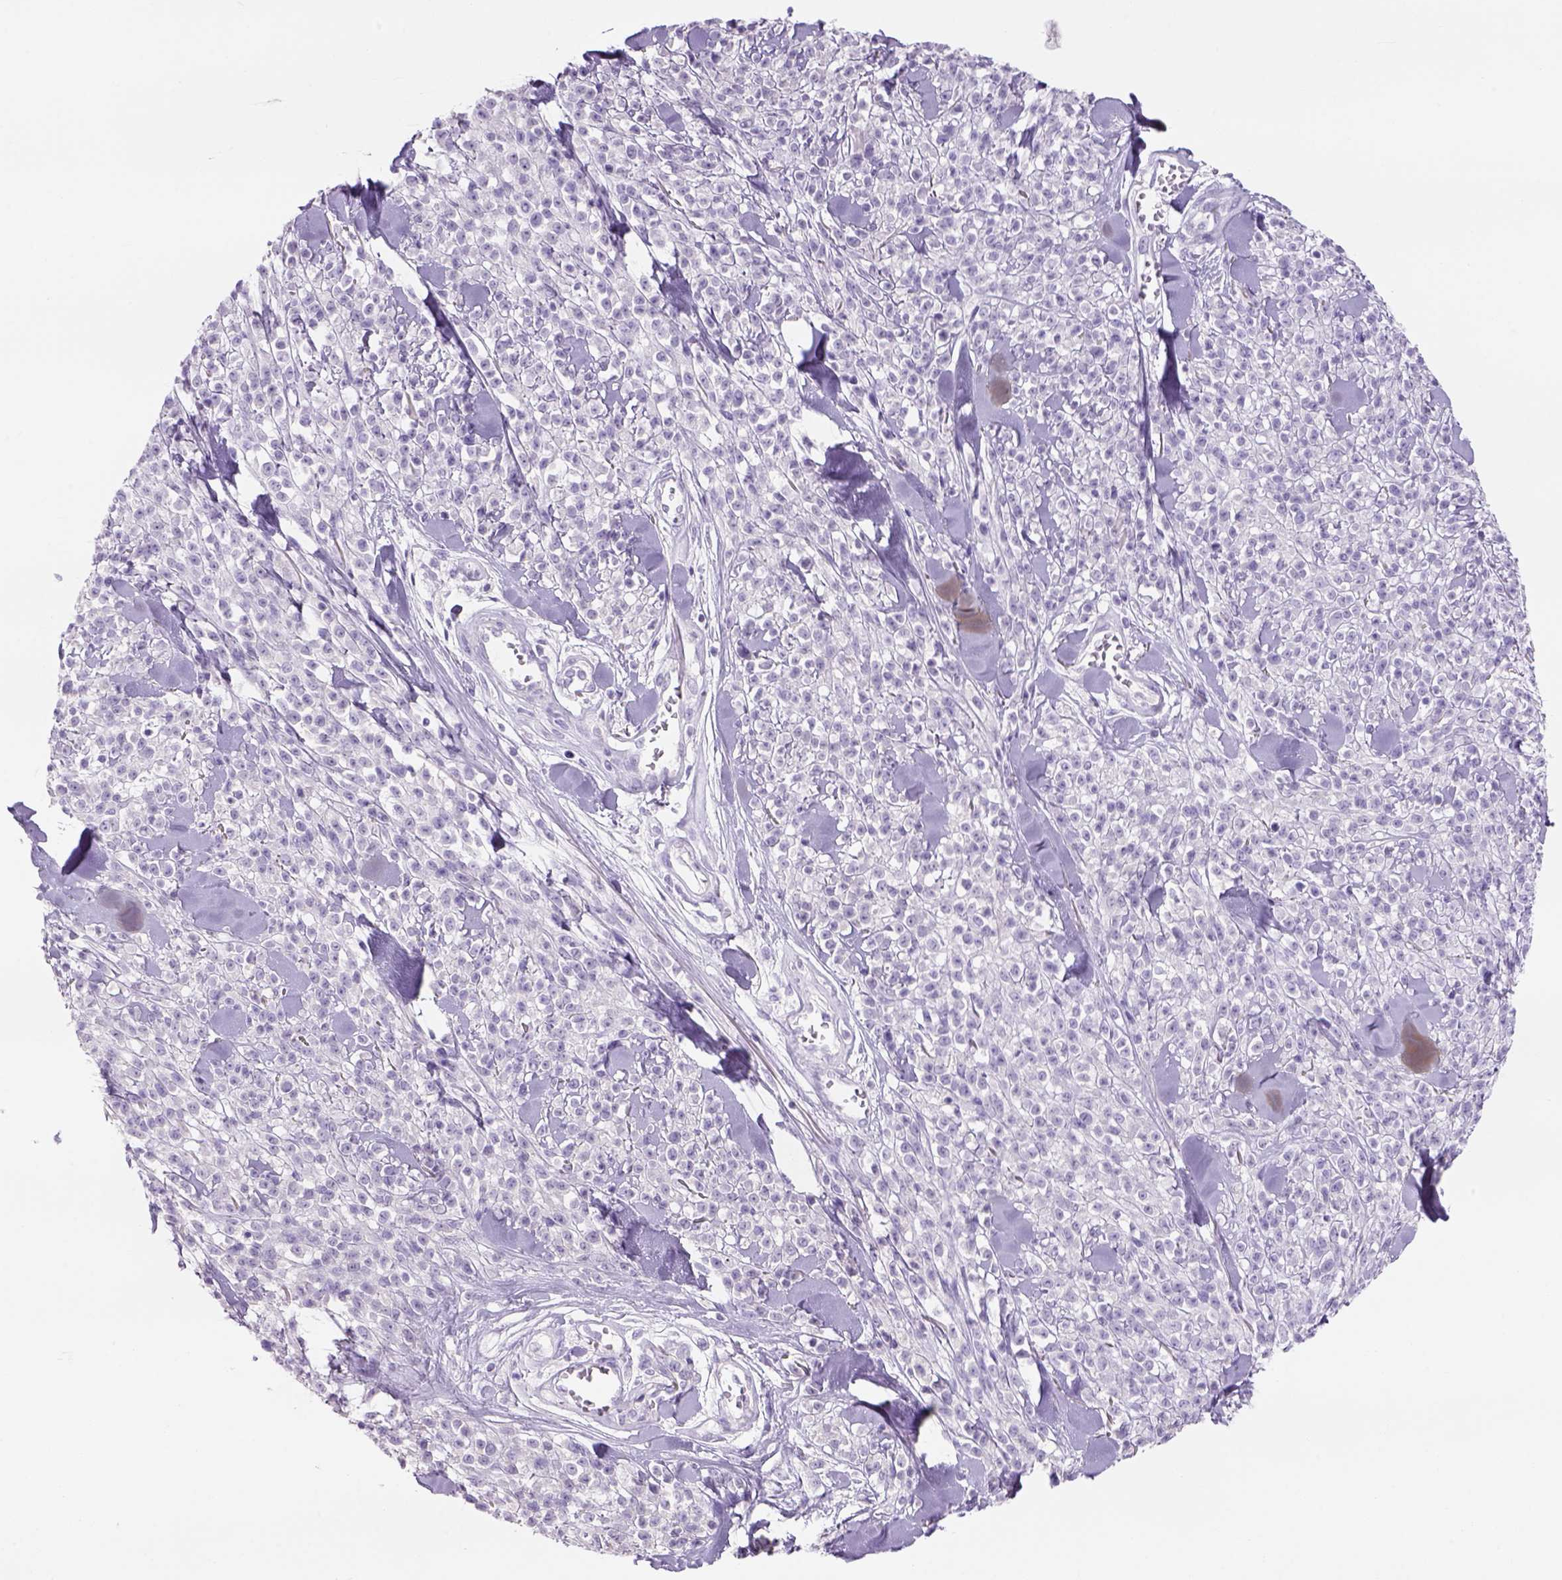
{"staining": {"intensity": "negative", "quantity": "none", "location": "none"}, "tissue": "melanoma", "cell_type": "Tumor cells", "image_type": "cancer", "snomed": [{"axis": "morphology", "description": "Malignant melanoma, NOS"}, {"axis": "topography", "description": "Skin"}, {"axis": "topography", "description": "Skin of trunk"}], "caption": "Protein analysis of malignant melanoma displays no significant staining in tumor cells.", "gene": "TENM4", "patient": {"sex": "male", "age": 74}}